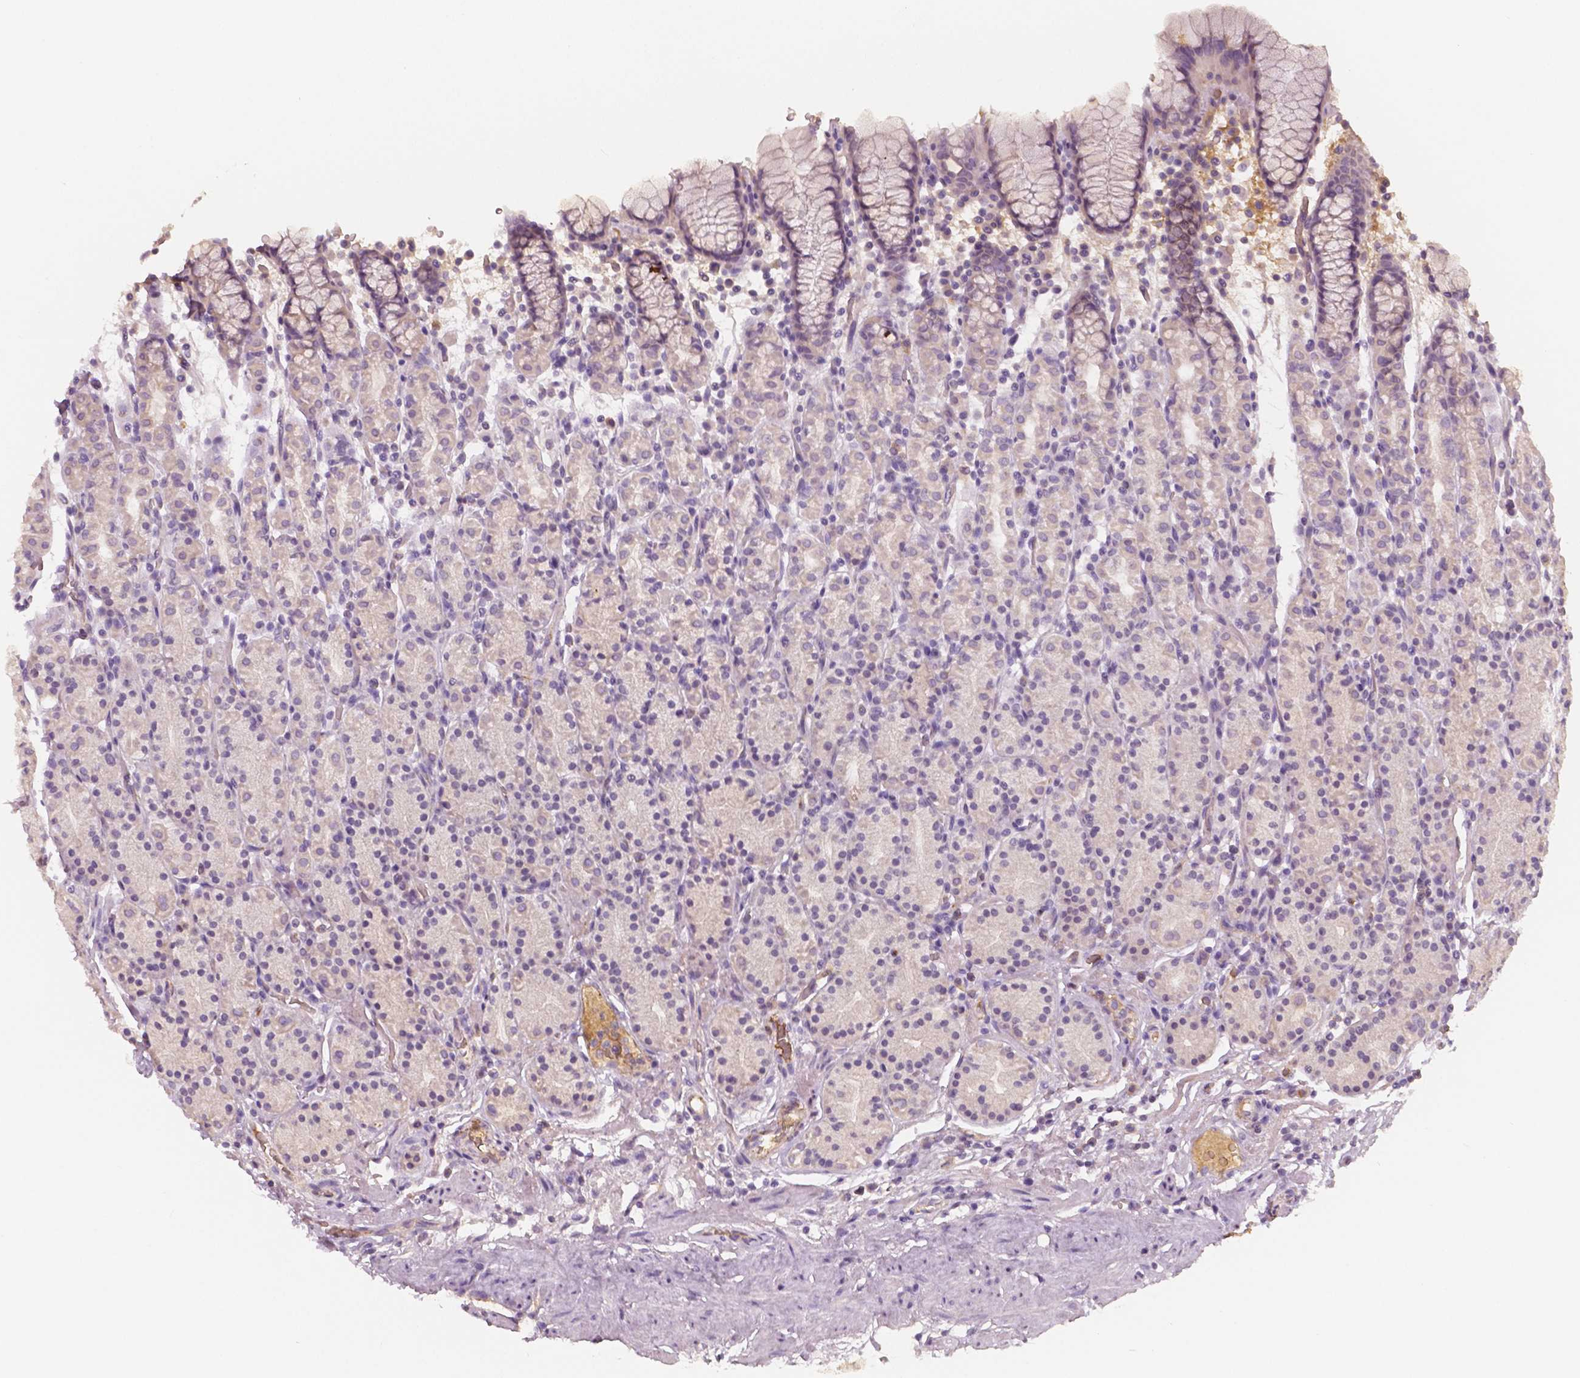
{"staining": {"intensity": "negative", "quantity": "none", "location": "none"}, "tissue": "stomach", "cell_type": "Glandular cells", "image_type": "normal", "snomed": [{"axis": "morphology", "description": "Normal tissue, NOS"}, {"axis": "topography", "description": "Stomach, upper"}, {"axis": "topography", "description": "Stomach"}], "caption": "Immunohistochemistry of unremarkable human stomach demonstrates no expression in glandular cells. (Stains: DAB (3,3'-diaminobenzidine) IHC with hematoxylin counter stain, Microscopy: brightfield microscopy at high magnification).", "gene": "APOA4", "patient": {"sex": "male", "age": 62}}